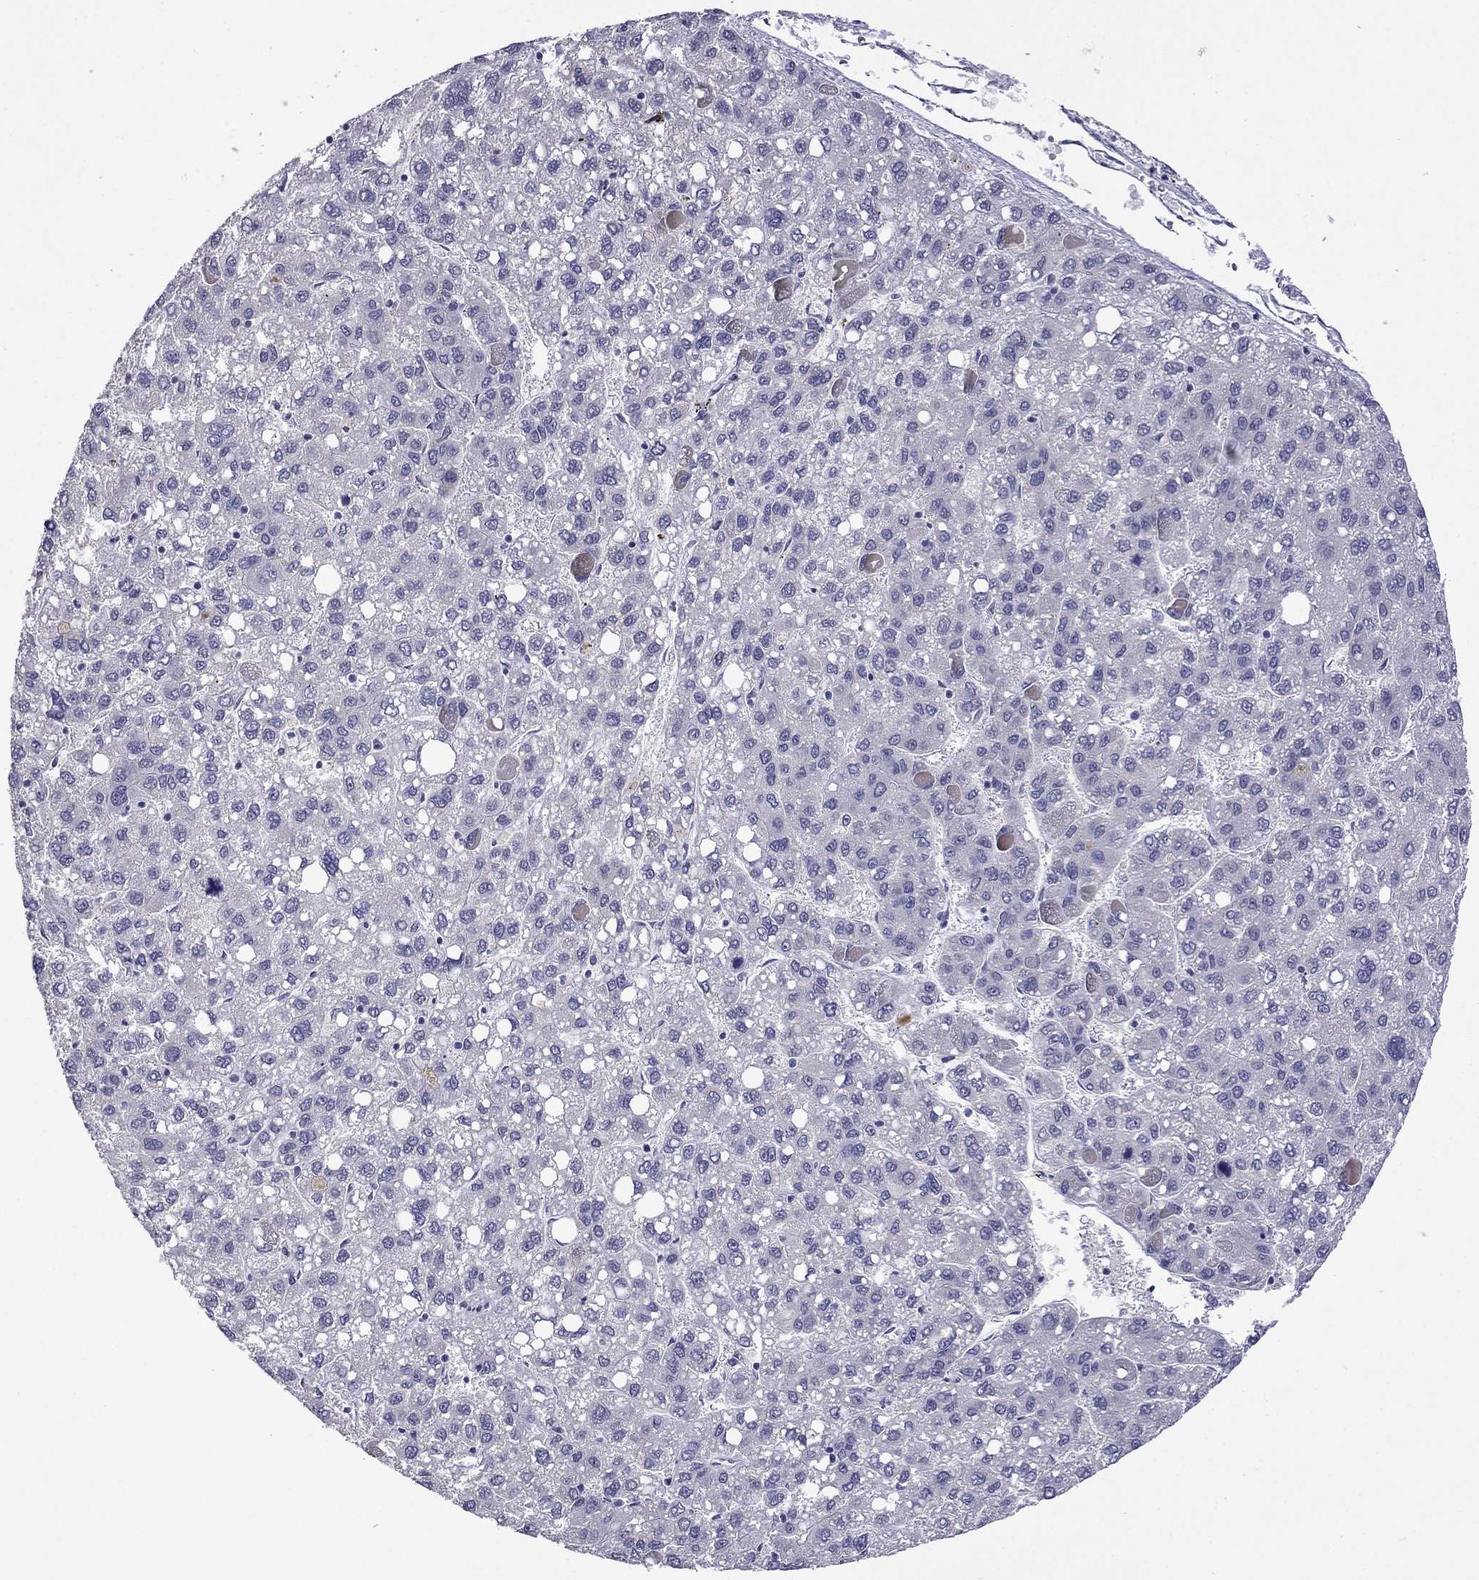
{"staining": {"intensity": "negative", "quantity": "none", "location": "none"}, "tissue": "liver cancer", "cell_type": "Tumor cells", "image_type": "cancer", "snomed": [{"axis": "morphology", "description": "Carcinoma, Hepatocellular, NOS"}, {"axis": "topography", "description": "Liver"}], "caption": "The image shows no significant staining in tumor cells of liver cancer (hepatocellular carcinoma). (DAB (3,3'-diaminobenzidine) IHC visualized using brightfield microscopy, high magnification).", "gene": "STAR", "patient": {"sex": "female", "age": 82}}